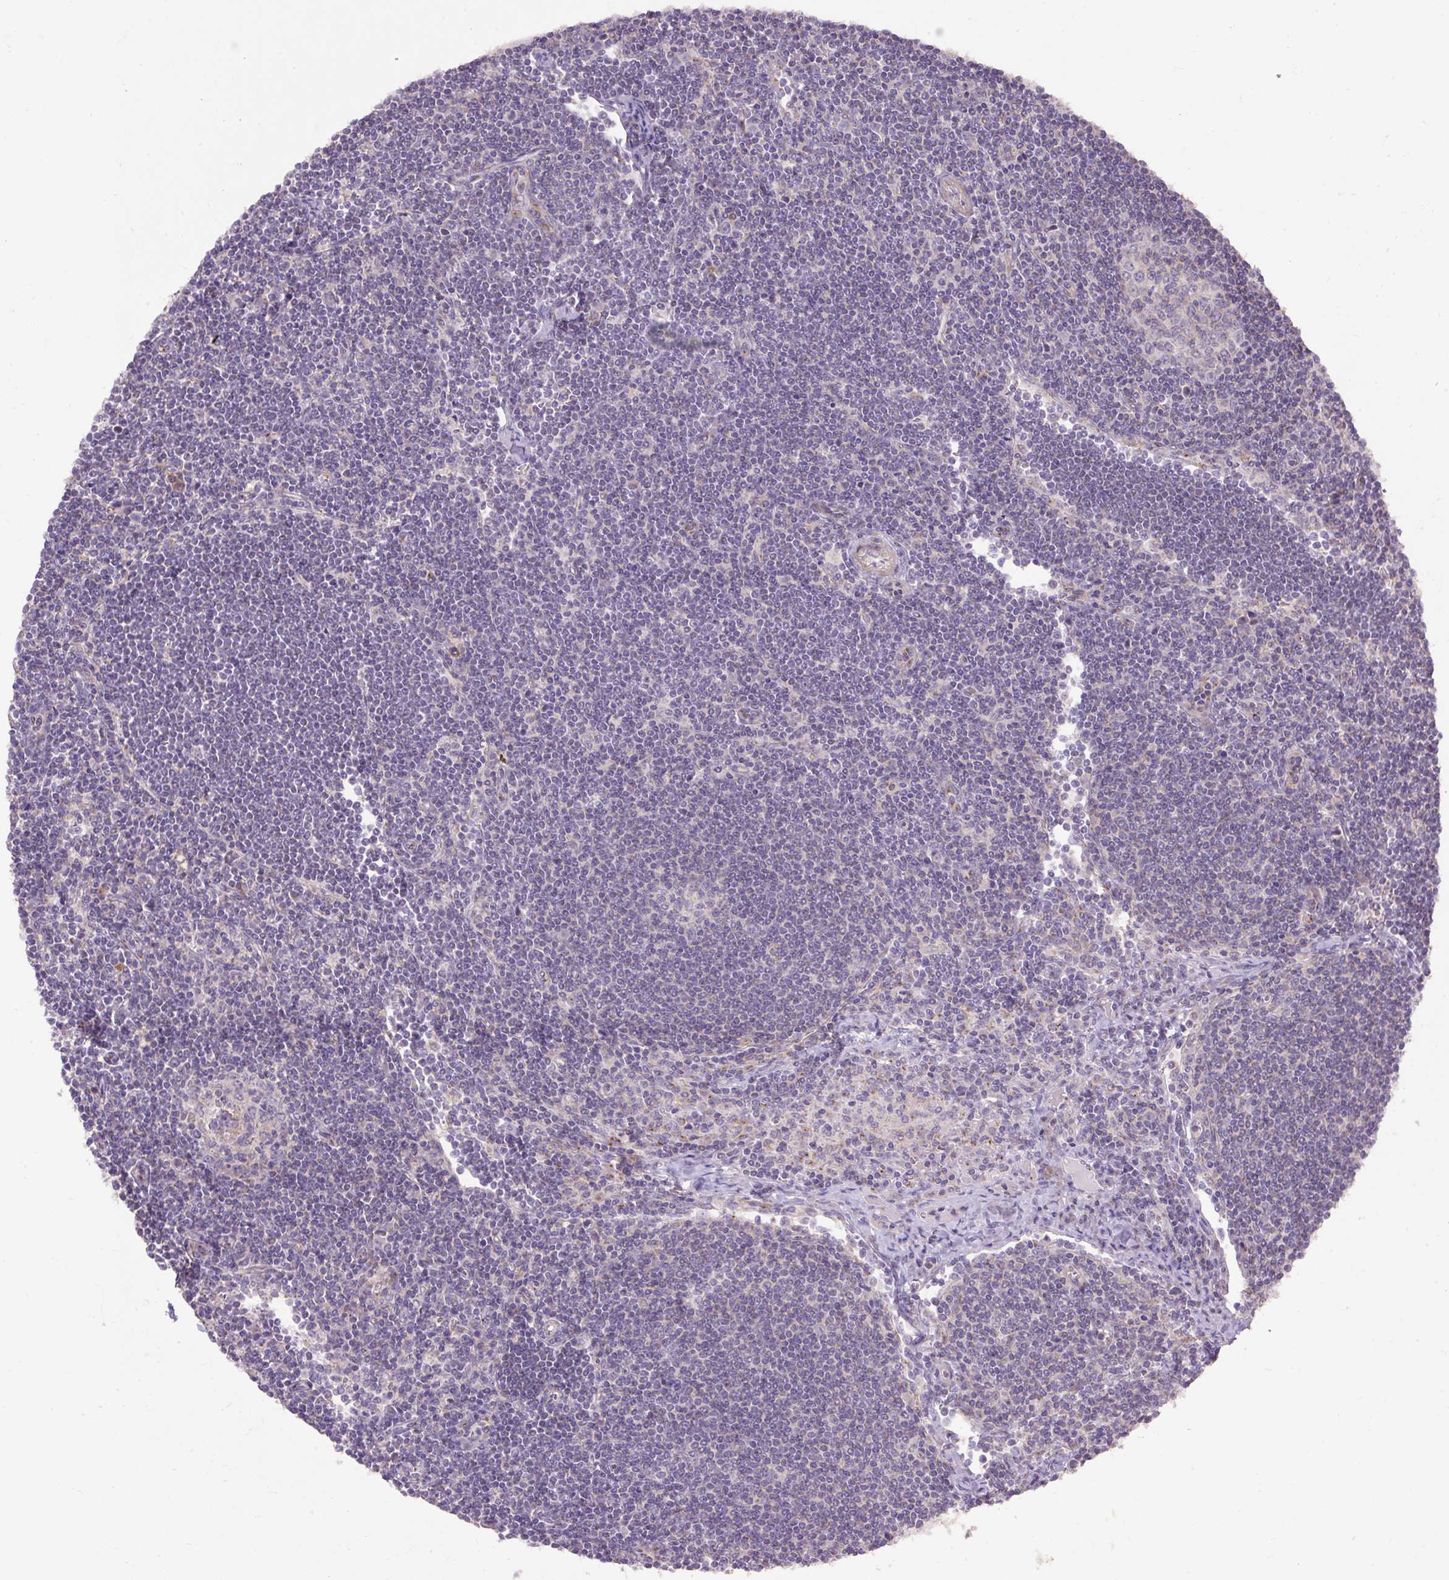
{"staining": {"intensity": "negative", "quantity": "none", "location": "none"}, "tissue": "lymph node", "cell_type": "Germinal center cells", "image_type": "normal", "snomed": [{"axis": "morphology", "description": "Normal tissue, NOS"}, {"axis": "topography", "description": "Lymph node"}], "caption": "An immunohistochemistry (IHC) image of benign lymph node is shown. There is no staining in germinal center cells of lymph node. (DAB immunohistochemistry, high magnification).", "gene": "ABR", "patient": {"sex": "female", "age": 29}}